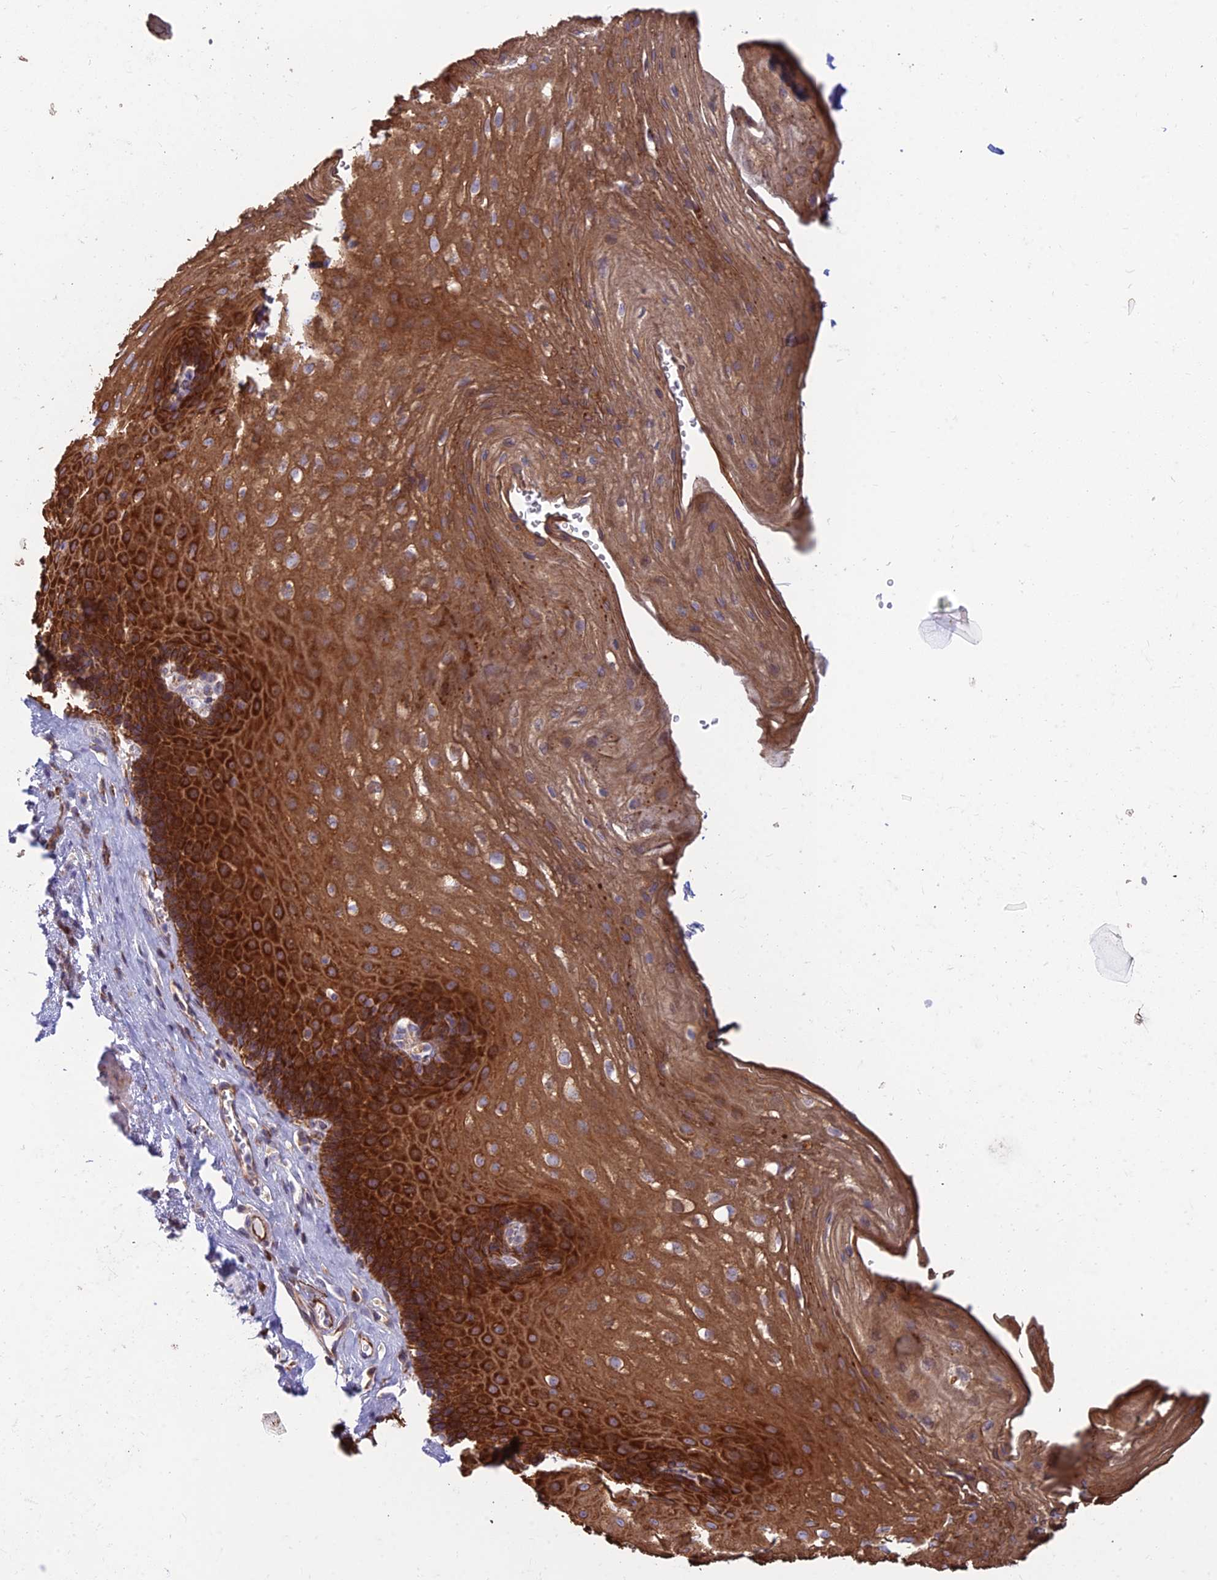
{"staining": {"intensity": "strong", "quantity": ">75%", "location": "cytoplasmic/membranous"}, "tissue": "esophagus", "cell_type": "Squamous epithelial cells", "image_type": "normal", "snomed": [{"axis": "morphology", "description": "Normal tissue, NOS"}, {"axis": "topography", "description": "Esophagus"}], "caption": "Protein analysis of unremarkable esophagus reveals strong cytoplasmic/membranous staining in about >75% of squamous epithelial cells.", "gene": "RPL17", "patient": {"sex": "female", "age": 66}}